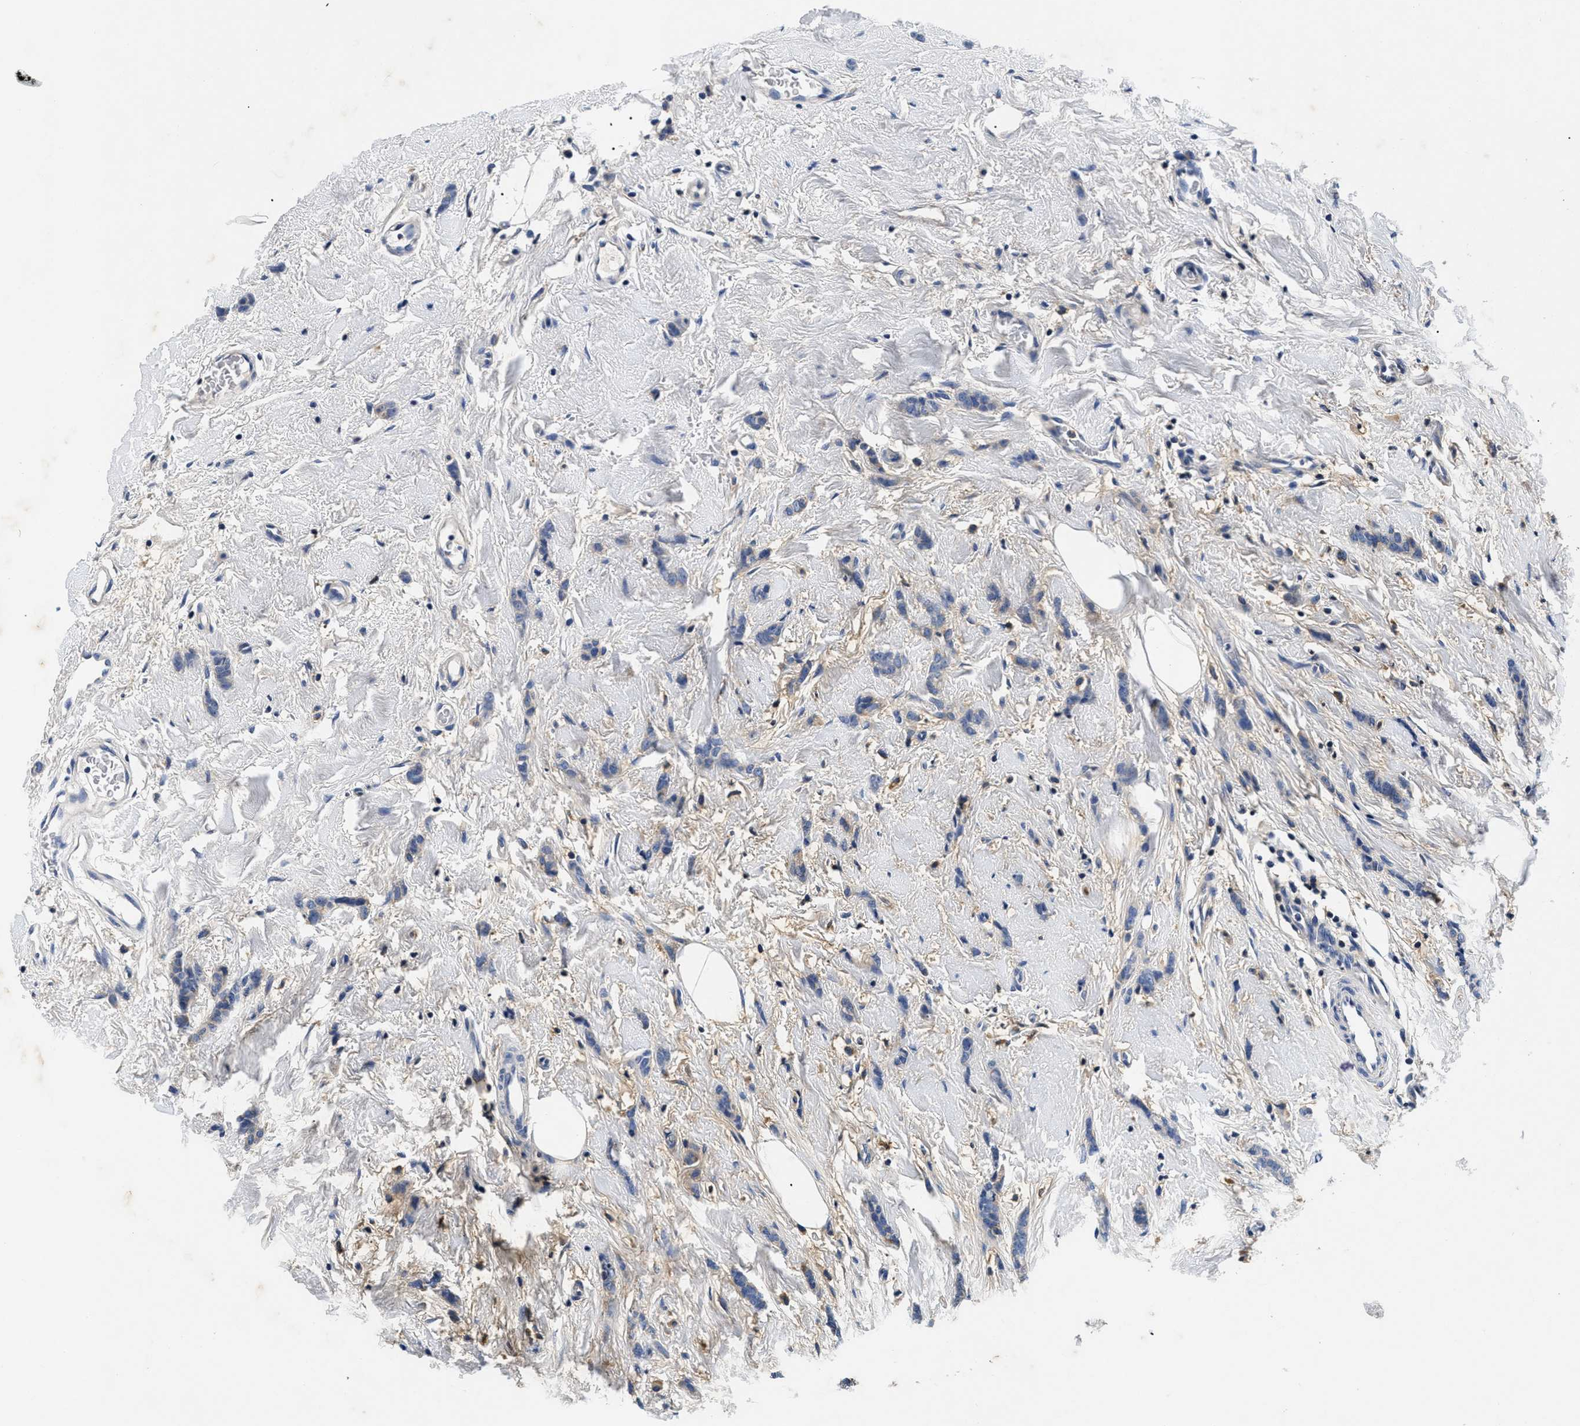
{"staining": {"intensity": "negative", "quantity": "none", "location": "none"}, "tissue": "breast cancer", "cell_type": "Tumor cells", "image_type": "cancer", "snomed": [{"axis": "morphology", "description": "Lobular carcinoma"}, {"axis": "topography", "description": "Skin"}, {"axis": "topography", "description": "Breast"}], "caption": "Immunohistochemistry (IHC) of human breast lobular carcinoma exhibits no staining in tumor cells.", "gene": "MEA1", "patient": {"sex": "female", "age": 46}}